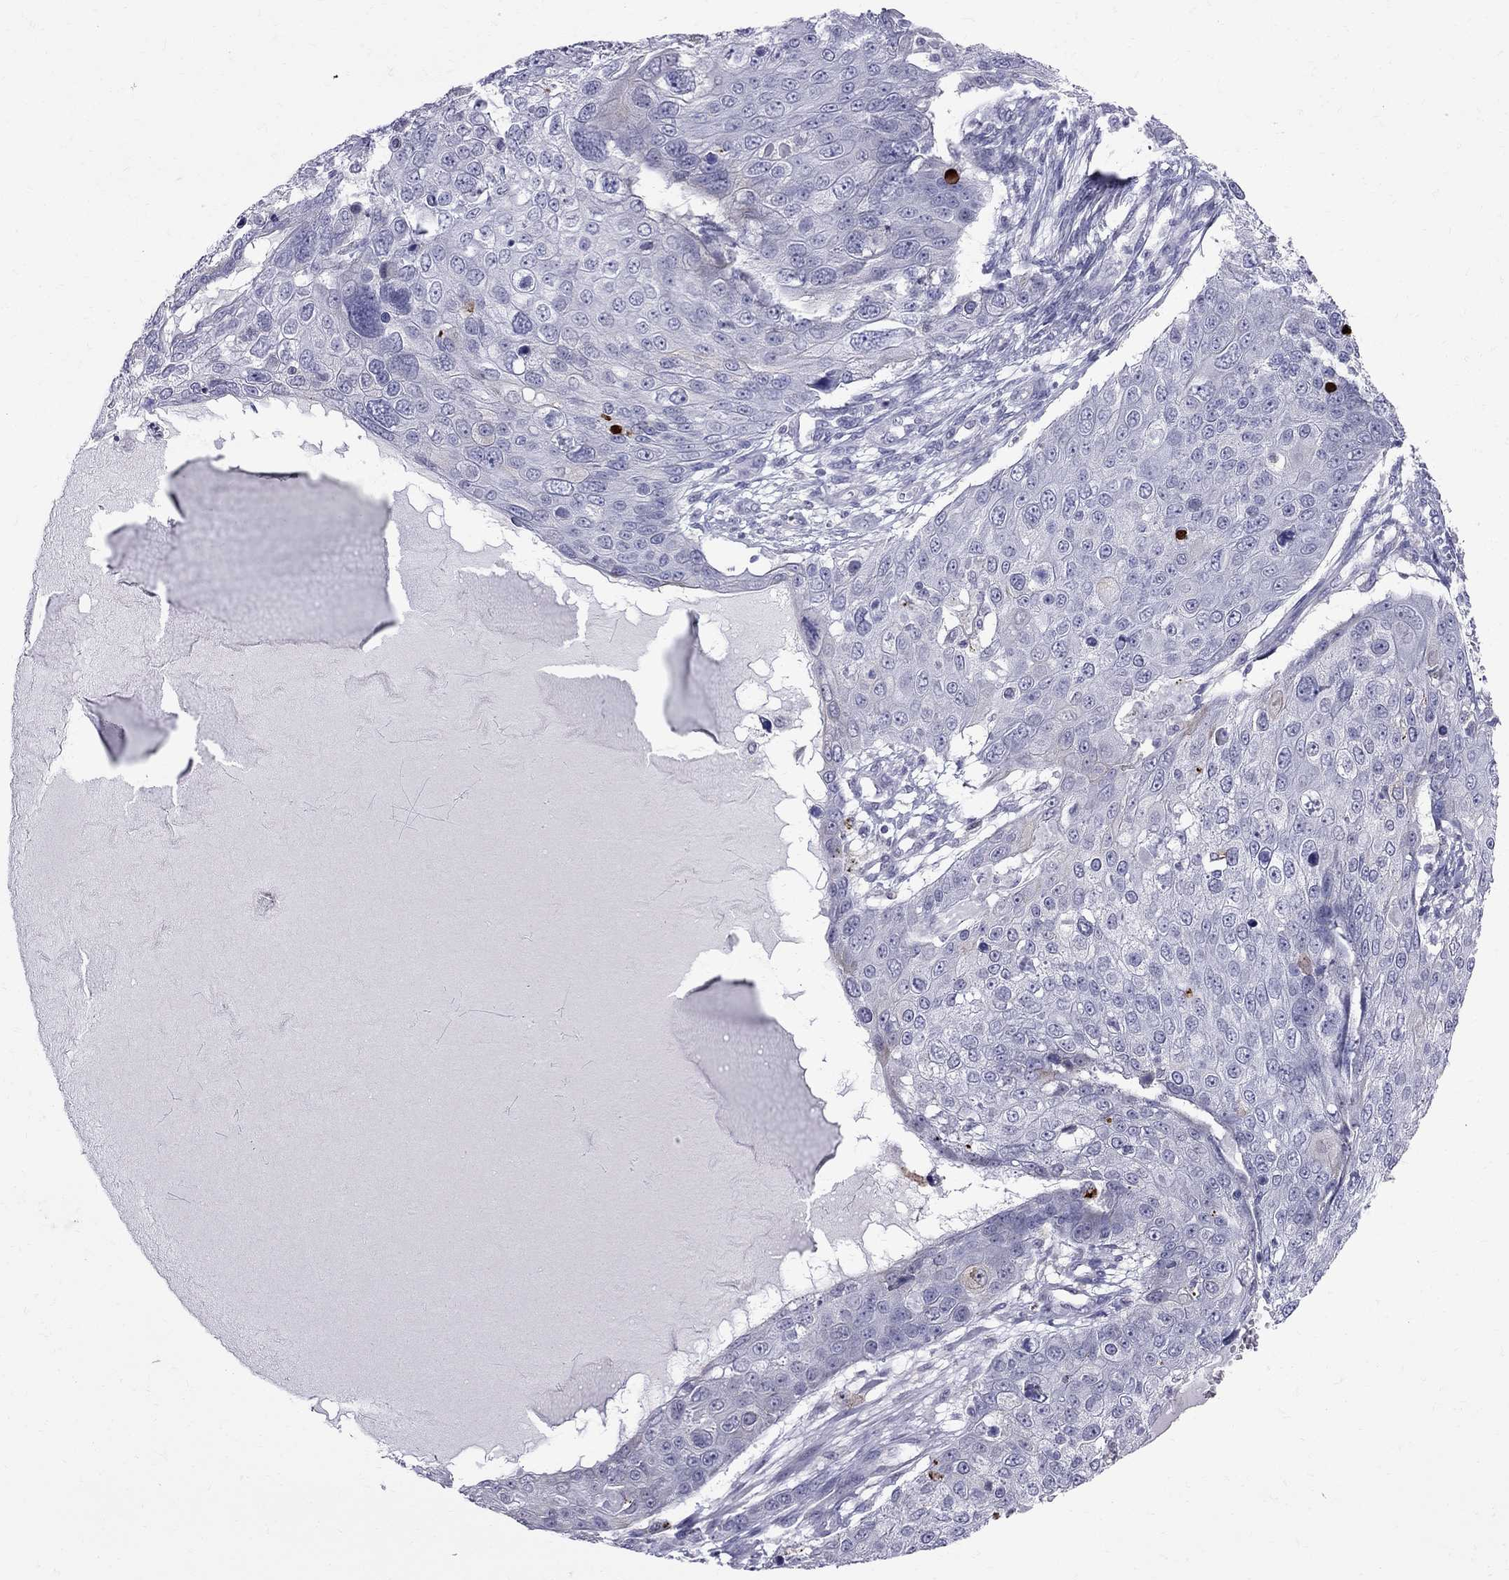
{"staining": {"intensity": "weak", "quantity": "<25%", "location": "cytoplasmic/membranous"}, "tissue": "skin cancer", "cell_type": "Tumor cells", "image_type": "cancer", "snomed": [{"axis": "morphology", "description": "Squamous cell carcinoma, NOS"}, {"axis": "topography", "description": "Skin"}], "caption": "Human squamous cell carcinoma (skin) stained for a protein using immunohistochemistry reveals no staining in tumor cells.", "gene": "MUC15", "patient": {"sex": "male", "age": 71}}